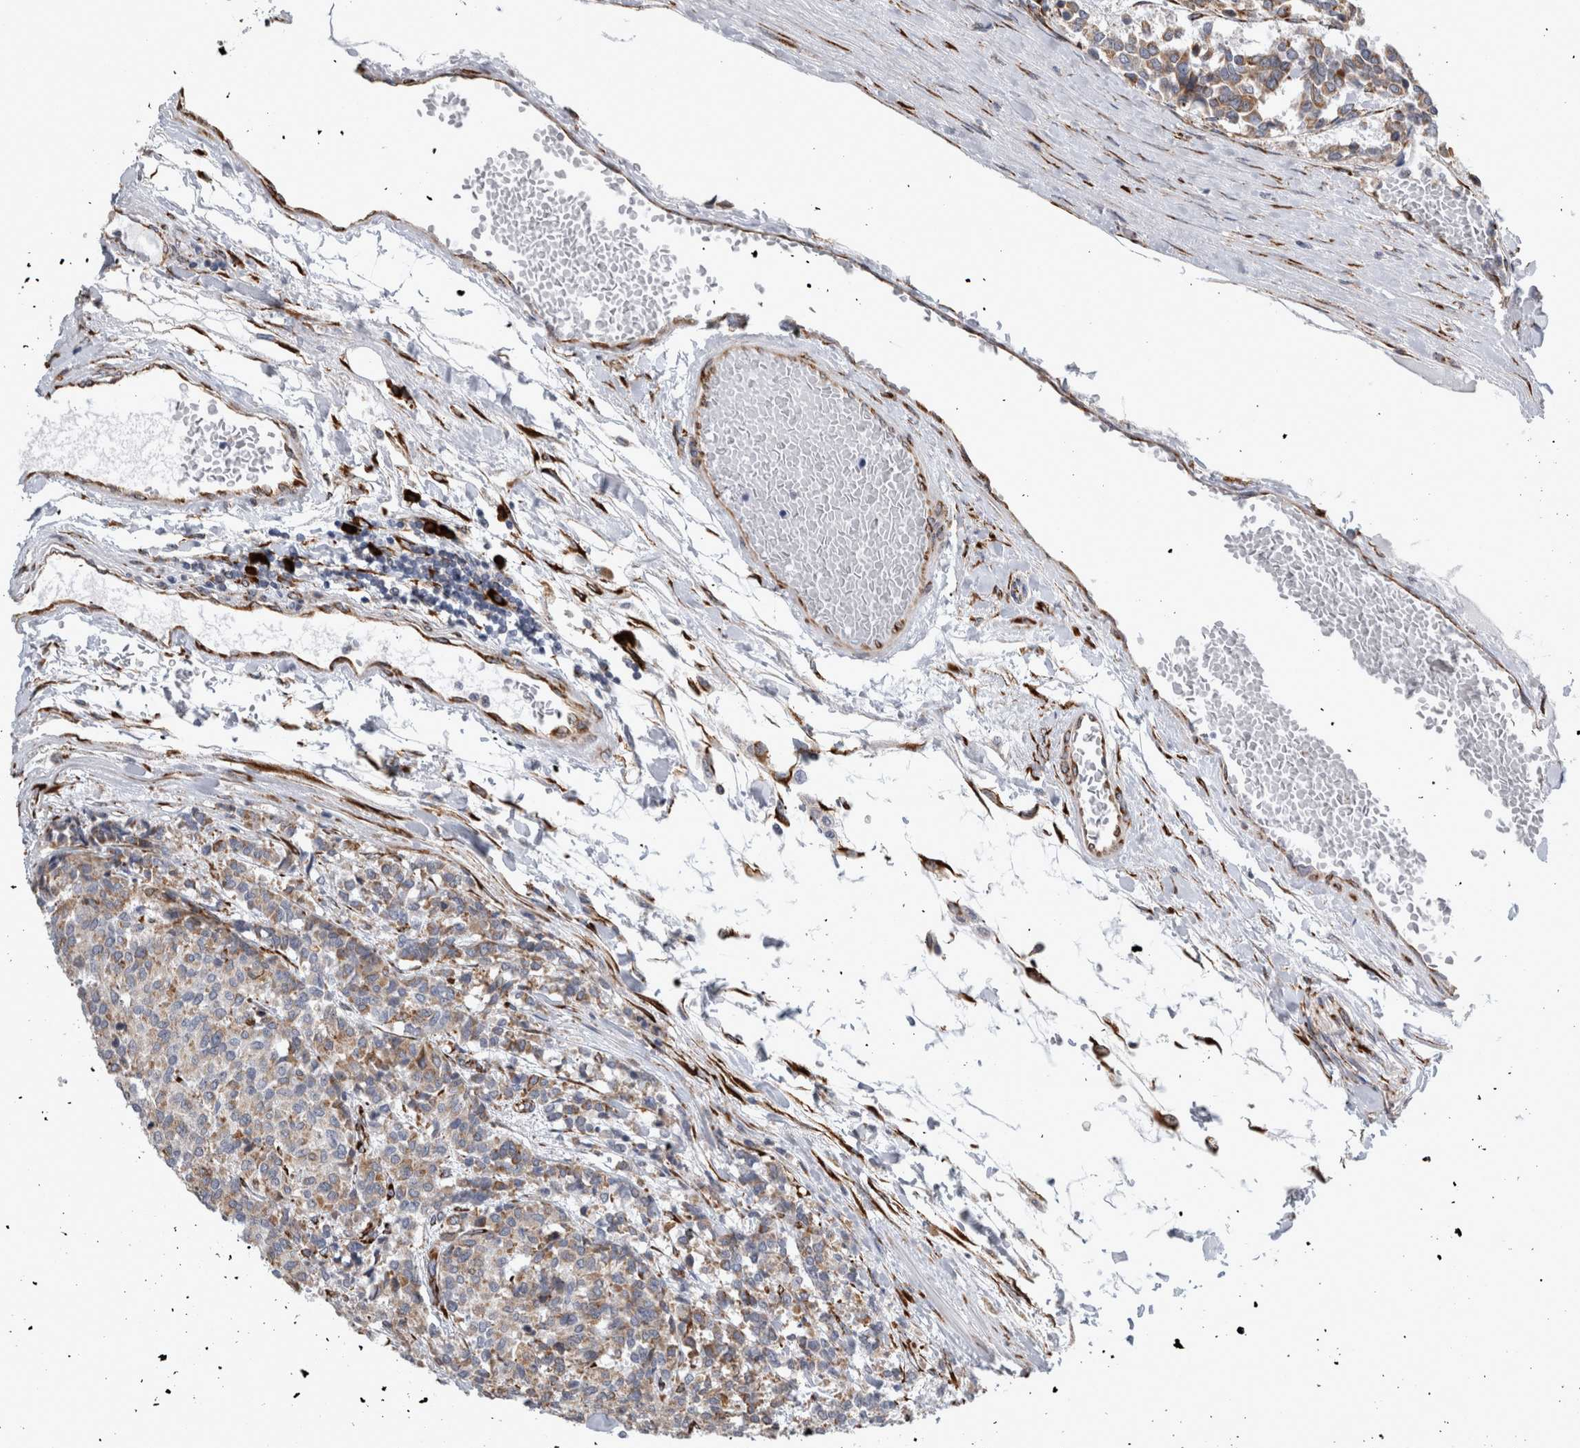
{"staining": {"intensity": "moderate", "quantity": ">75%", "location": "cytoplasmic/membranous"}, "tissue": "carcinoid", "cell_type": "Tumor cells", "image_type": "cancer", "snomed": [{"axis": "morphology", "description": "Carcinoid, malignant, NOS"}, {"axis": "topography", "description": "Pancreas"}], "caption": "Carcinoid tissue exhibits moderate cytoplasmic/membranous expression in about >75% of tumor cells", "gene": "FHIP2B", "patient": {"sex": "female", "age": 54}}